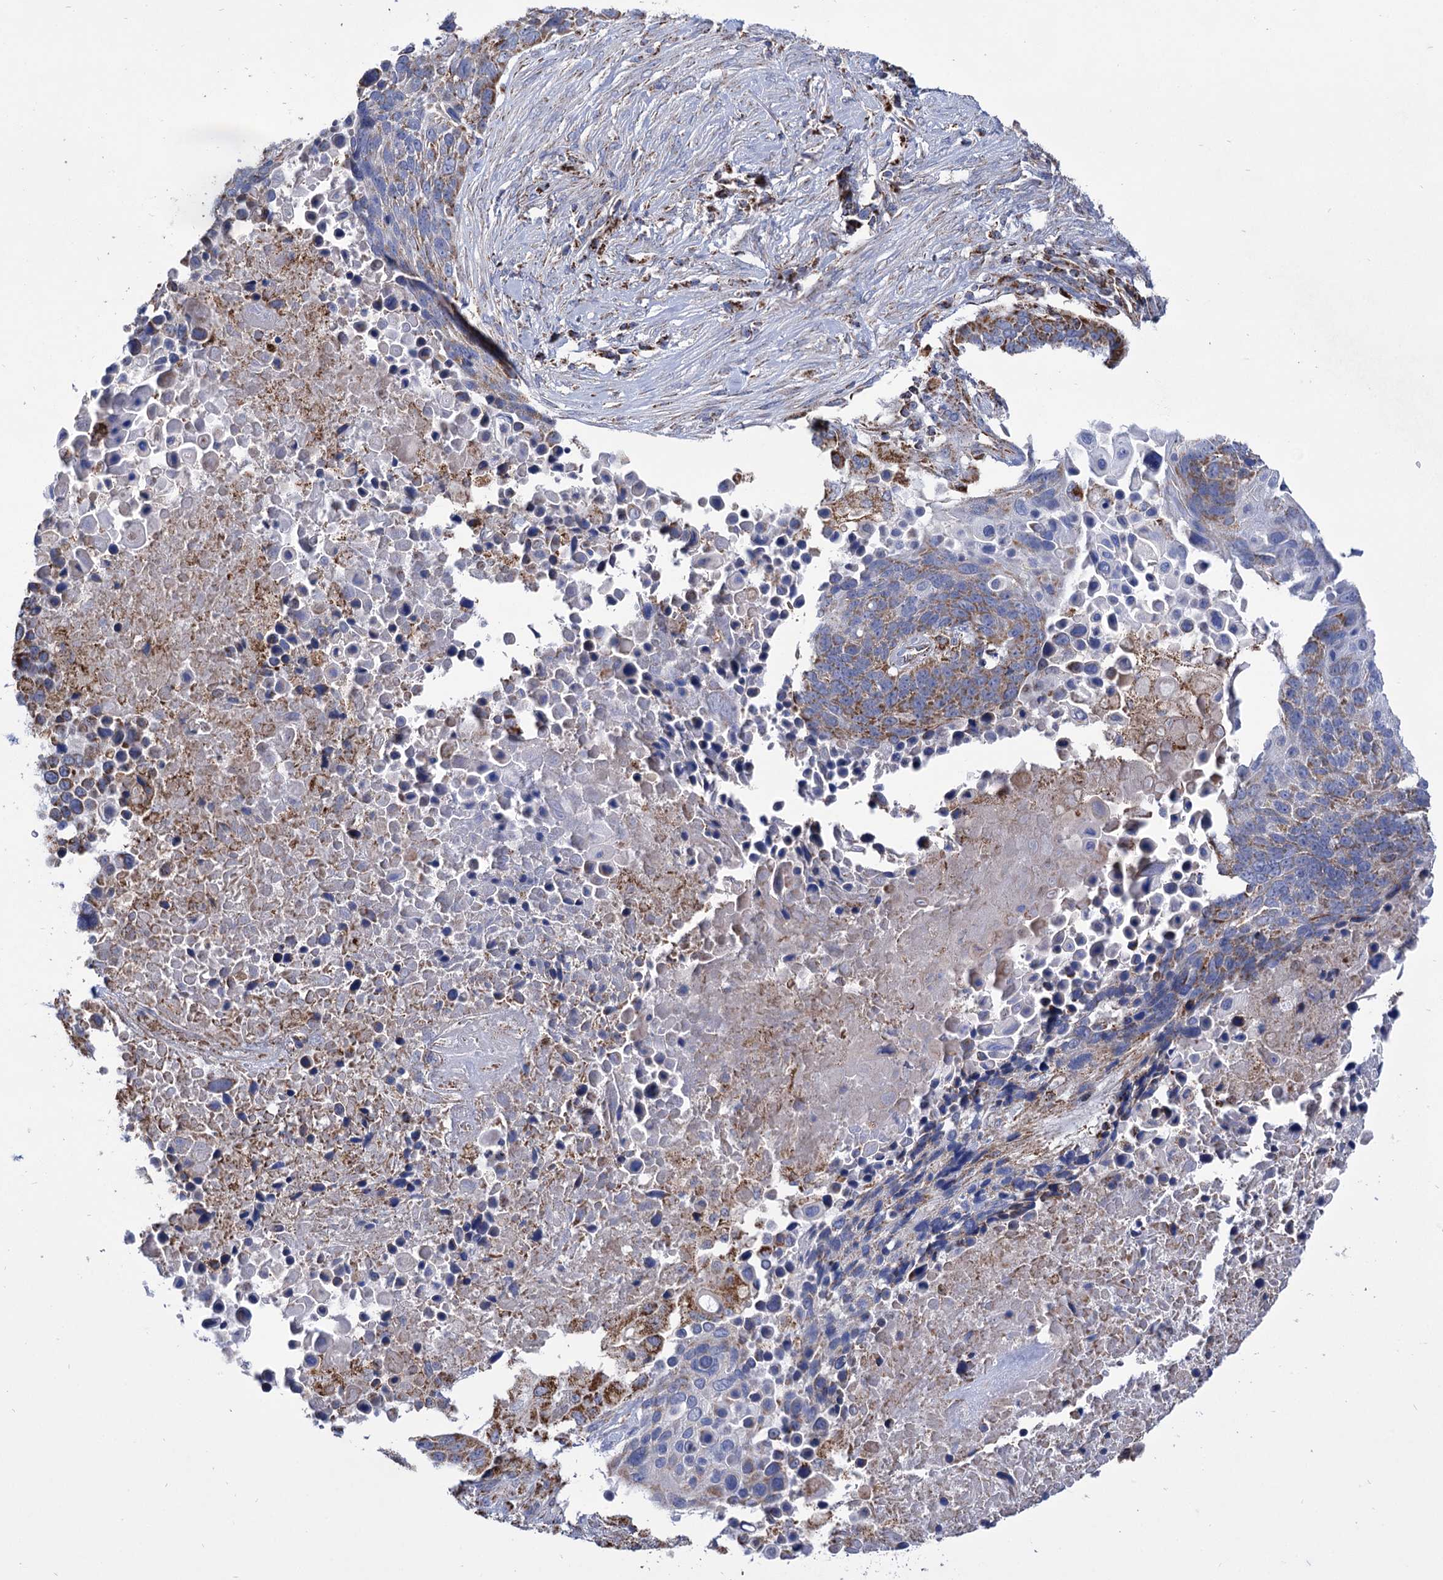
{"staining": {"intensity": "moderate", "quantity": ">75%", "location": "cytoplasmic/membranous"}, "tissue": "lung cancer", "cell_type": "Tumor cells", "image_type": "cancer", "snomed": [{"axis": "morphology", "description": "Normal tissue, NOS"}, {"axis": "morphology", "description": "Squamous cell carcinoma, NOS"}, {"axis": "topography", "description": "Lymph node"}, {"axis": "topography", "description": "Lung"}], "caption": "Immunohistochemistry of human squamous cell carcinoma (lung) demonstrates medium levels of moderate cytoplasmic/membranous staining in about >75% of tumor cells. (DAB IHC with brightfield microscopy, high magnification).", "gene": "ABHD10", "patient": {"sex": "male", "age": 66}}